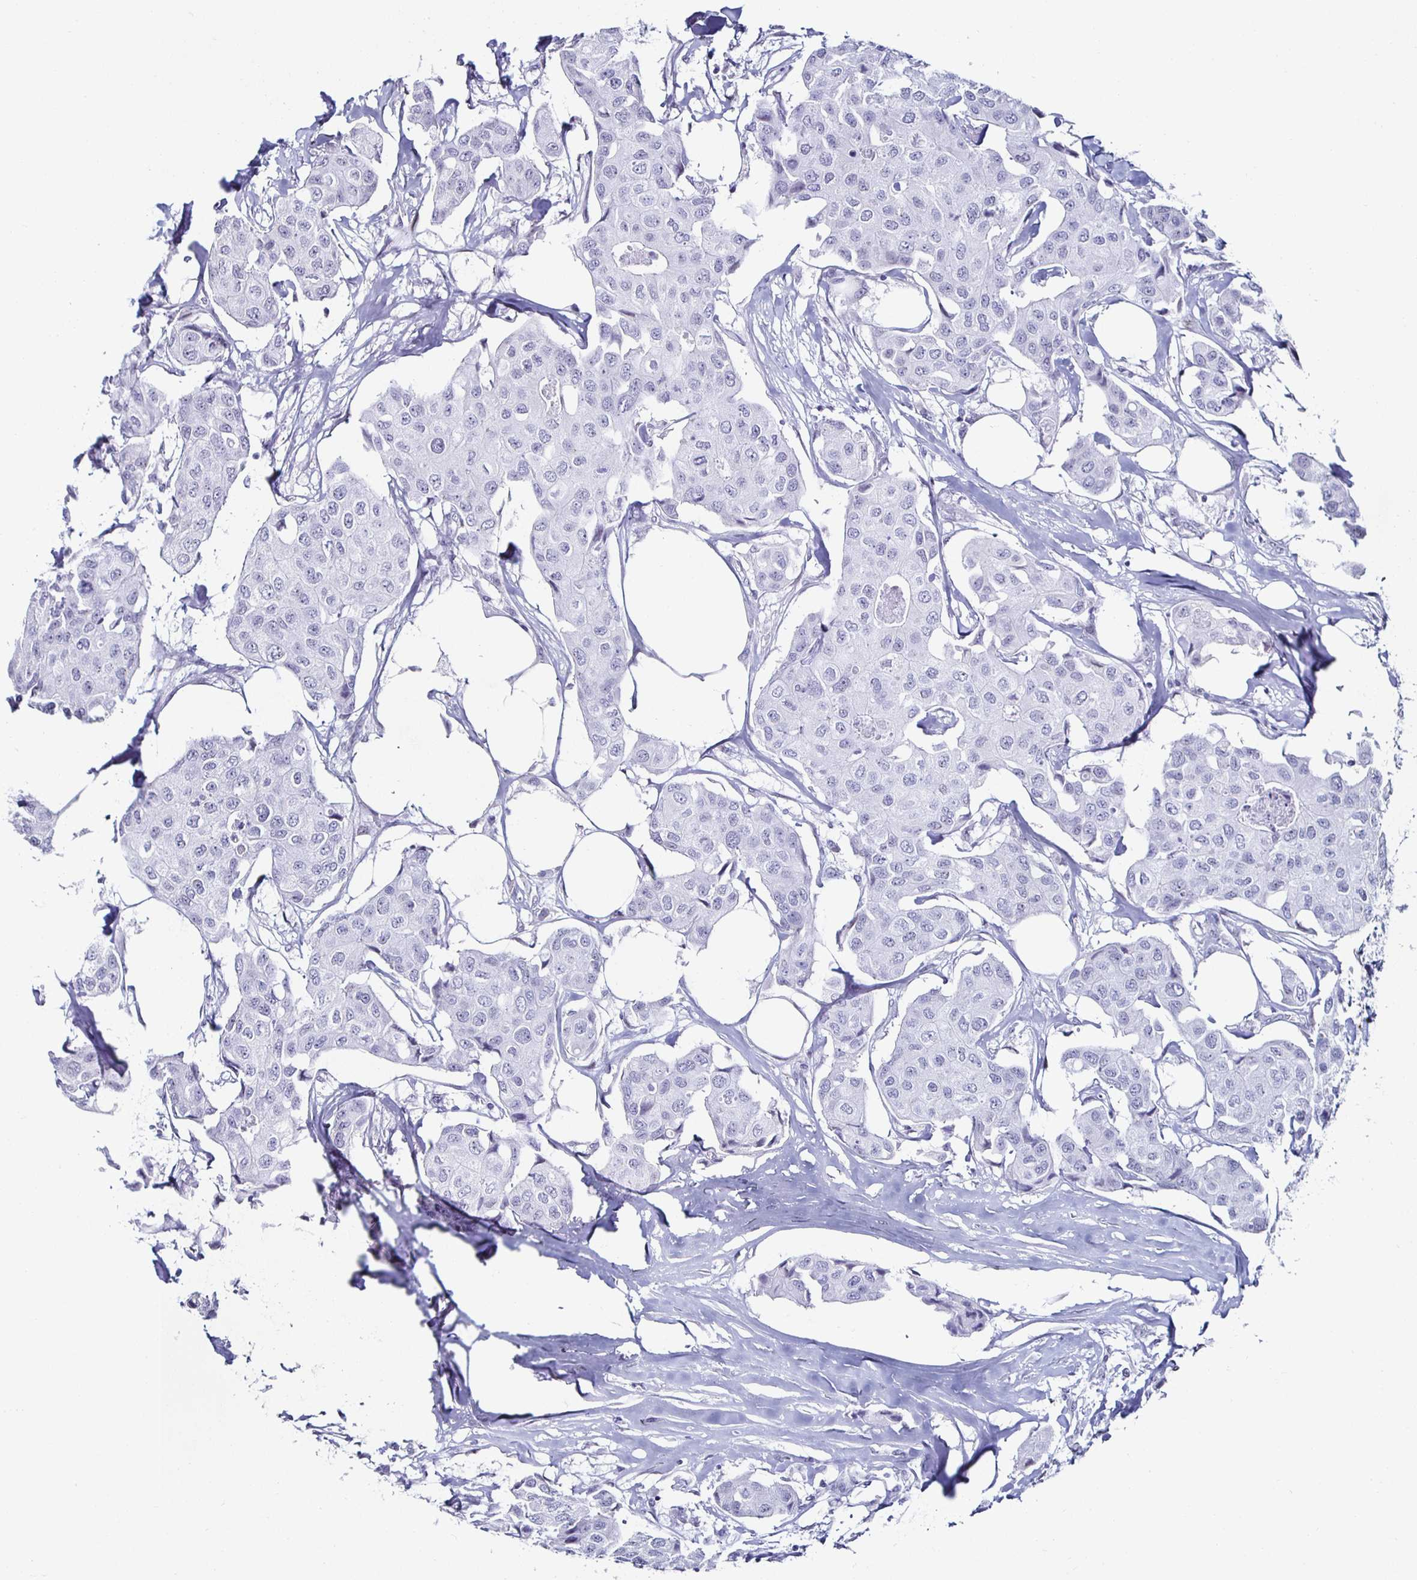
{"staining": {"intensity": "negative", "quantity": "none", "location": "none"}, "tissue": "breast cancer", "cell_type": "Tumor cells", "image_type": "cancer", "snomed": [{"axis": "morphology", "description": "Duct carcinoma"}, {"axis": "topography", "description": "Breast"}, {"axis": "topography", "description": "Lymph node"}], "caption": "High magnification brightfield microscopy of breast intraductal carcinoma stained with DAB (3,3'-diaminobenzidine) (brown) and counterstained with hematoxylin (blue): tumor cells show no significant positivity.", "gene": "KRT4", "patient": {"sex": "female", "age": 80}}